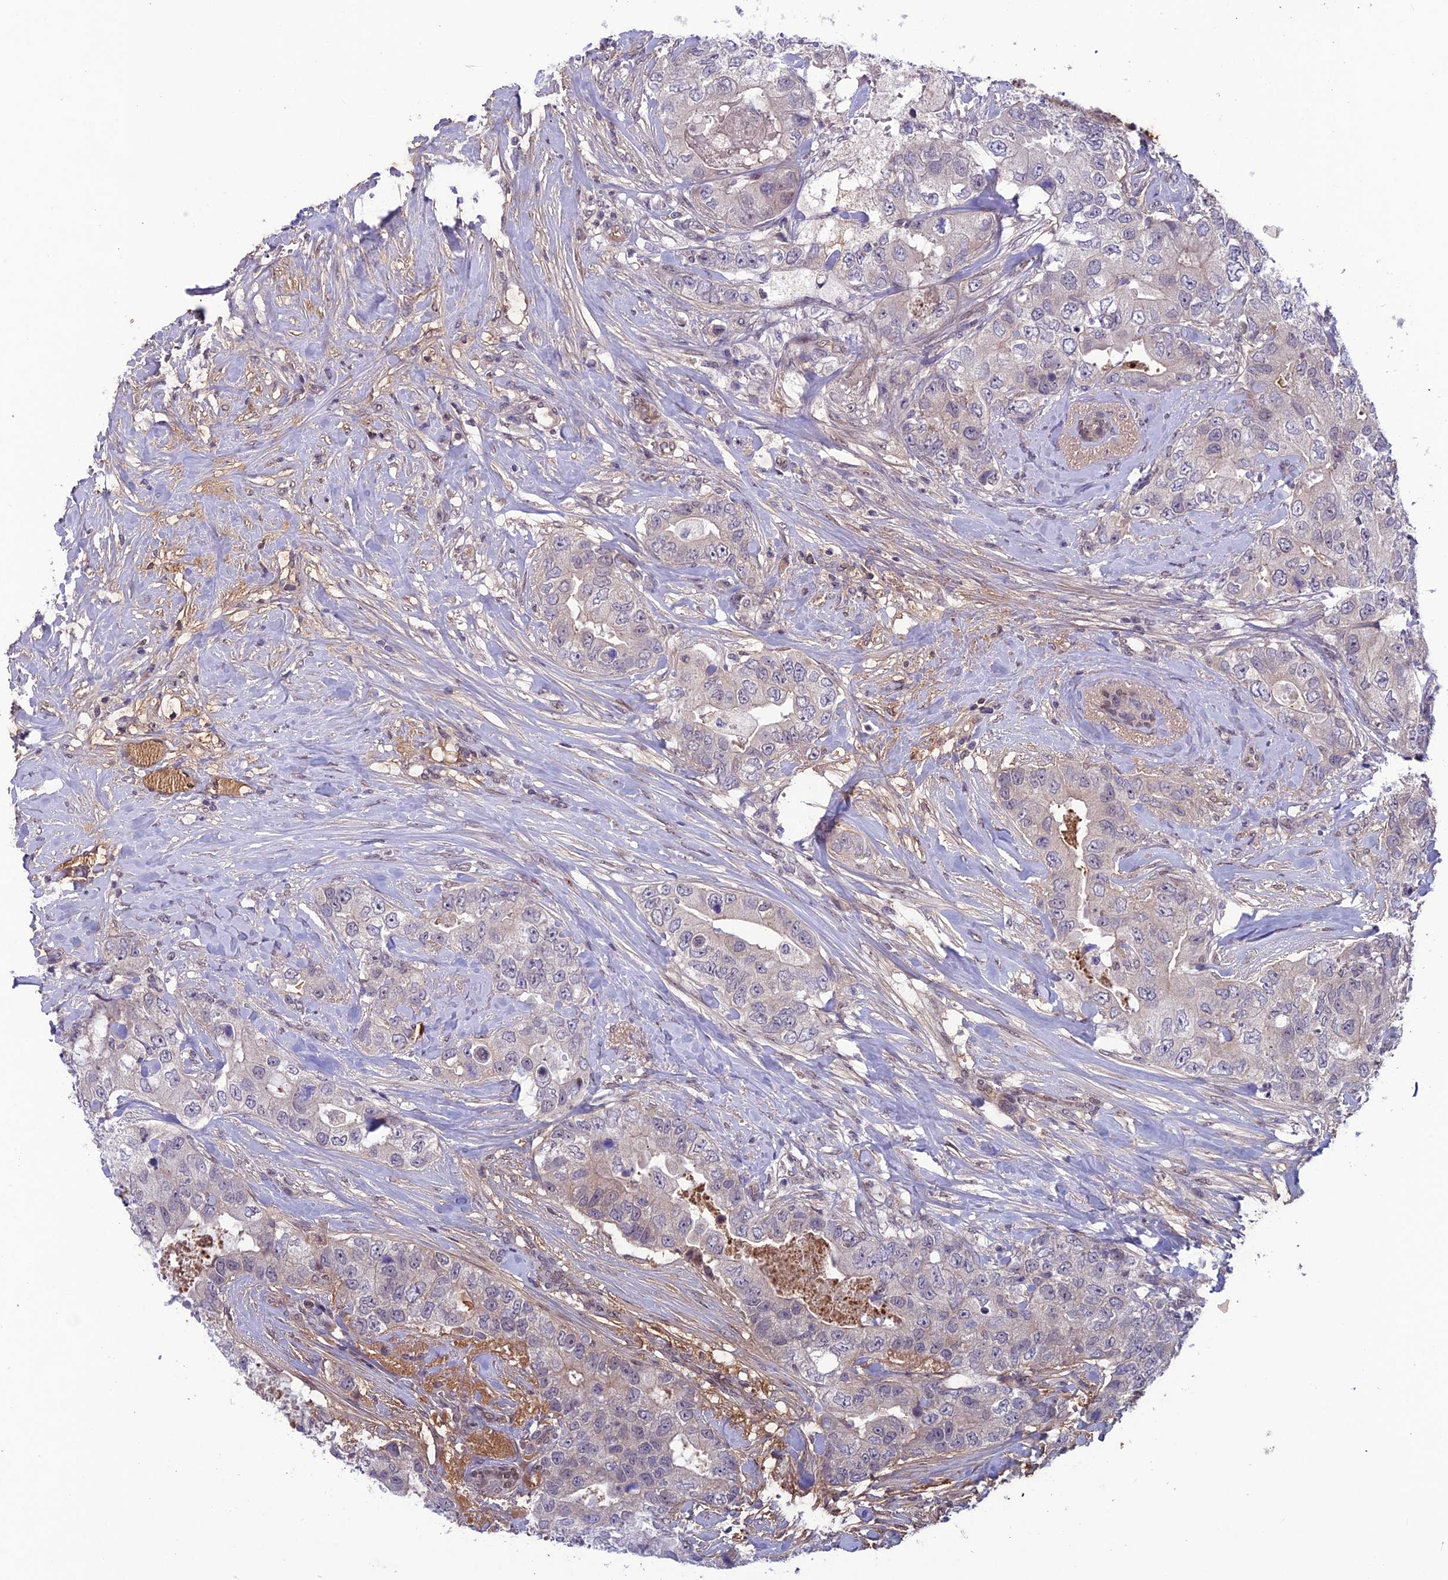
{"staining": {"intensity": "negative", "quantity": "none", "location": "none"}, "tissue": "breast cancer", "cell_type": "Tumor cells", "image_type": "cancer", "snomed": [{"axis": "morphology", "description": "Duct carcinoma"}, {"axis": "topography", "description": "Breast"}], "caption": "Tumor cells are negative for protein expression in human breast cancer (intraductal carcinoma).", "gene": "FKBPL", "patient": {"sex": "female", "age": 62}}